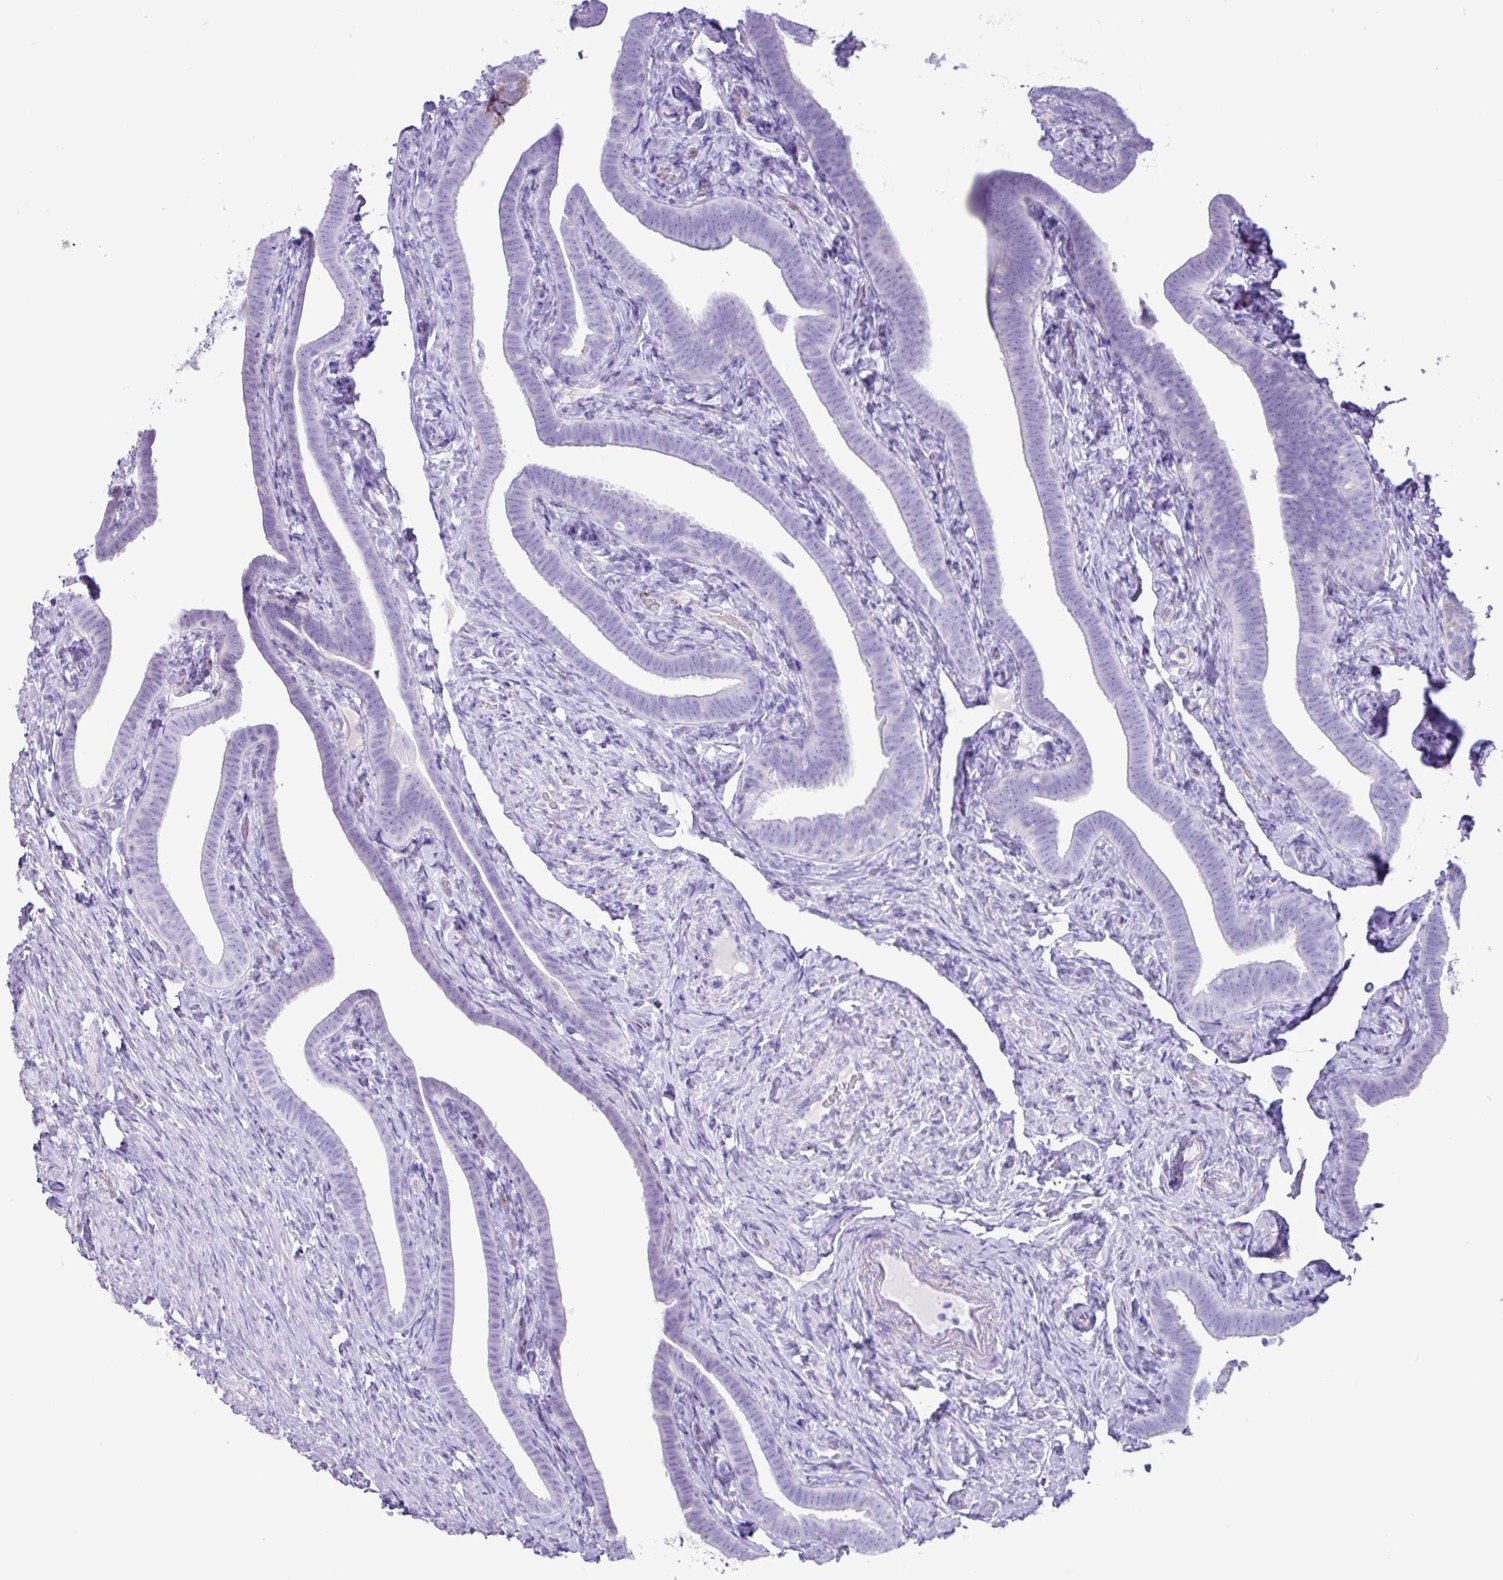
{"staining": {"intensity": "negative", "quantity": "none", "location": "none"}, "tissue": "fallopian tube", "cell_type": "Glandular cells", "image_type": "normal", "snomed": [{"axis": "morphology", "description": "Normal tissue, NOS"}, {"axis": "topography", "description": "Fallopian tube"}], "caption": "High power microscopy photomicrograph of an immunohistochemistry image of benign fallopian tube, revealing no significant staining in glandular cells. The staining is performed using DAB brown chromogen with nuclei counter-stained in using hematoxylin.", "gene": "CKMT2", "patient": {"sex": "female", "age": 69}}